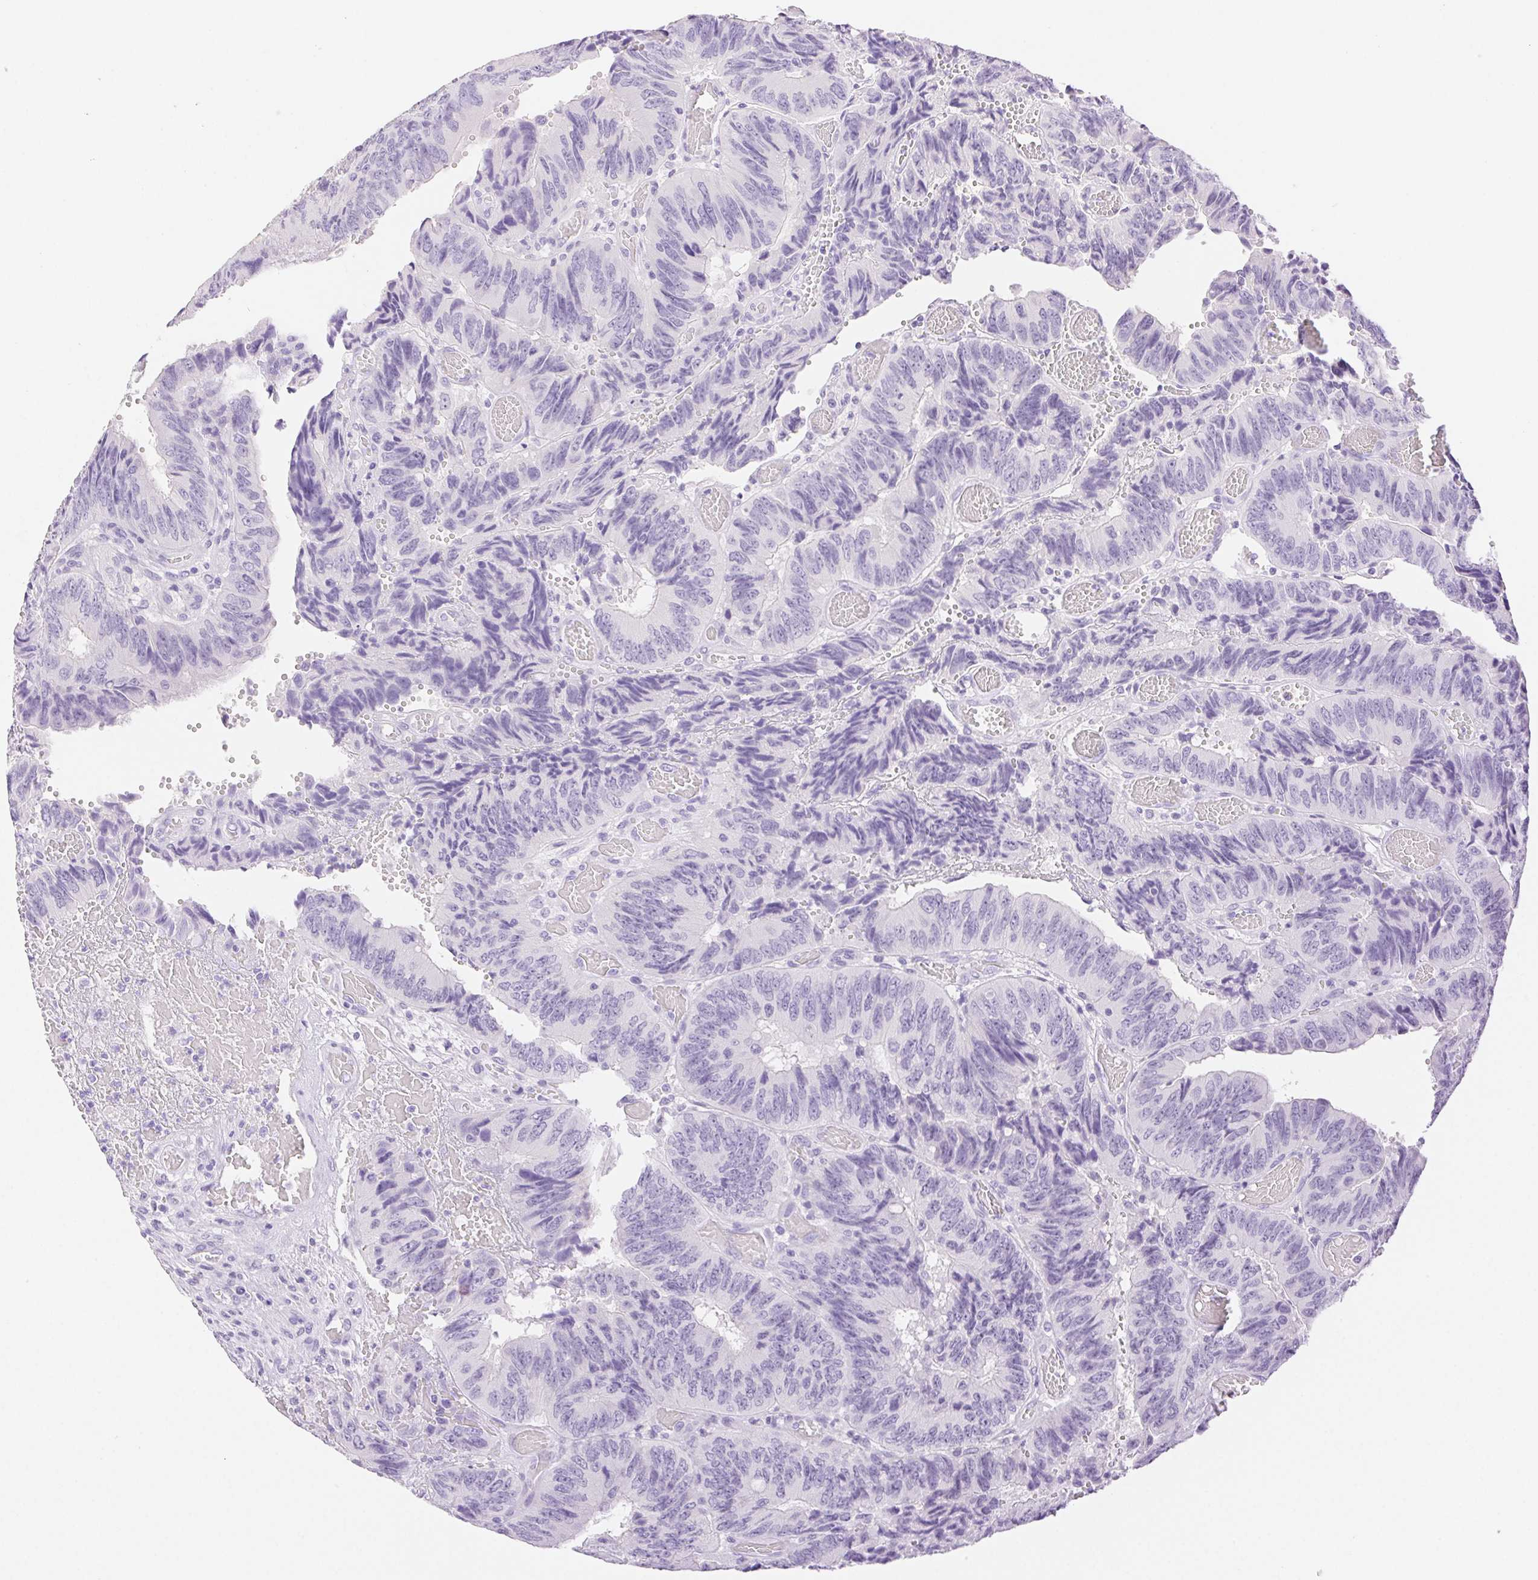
{"staining": {"intensity": "negative", "quantity": "none", "location": "none"}, "tissue": "colorectal cancer", "cell_type": "Tumor cells", "image_type": "cancer", "snomed": [{"axis": "morphology", "description": "Adenocarcinoma, NOS"}, {"axis": "topography", "description": "Colon"}], "caption": "Histopathology image shows no significant protein staining in tumor cells of adenocarcinoma (colorectal). (Stains: DAB immunohistochemistry with hematoxylin counter stain, Microscopy: brightfield microscopy at high magnification).", "gene": "SPACA4", "patient": {"sex": "female", "age": 84}}